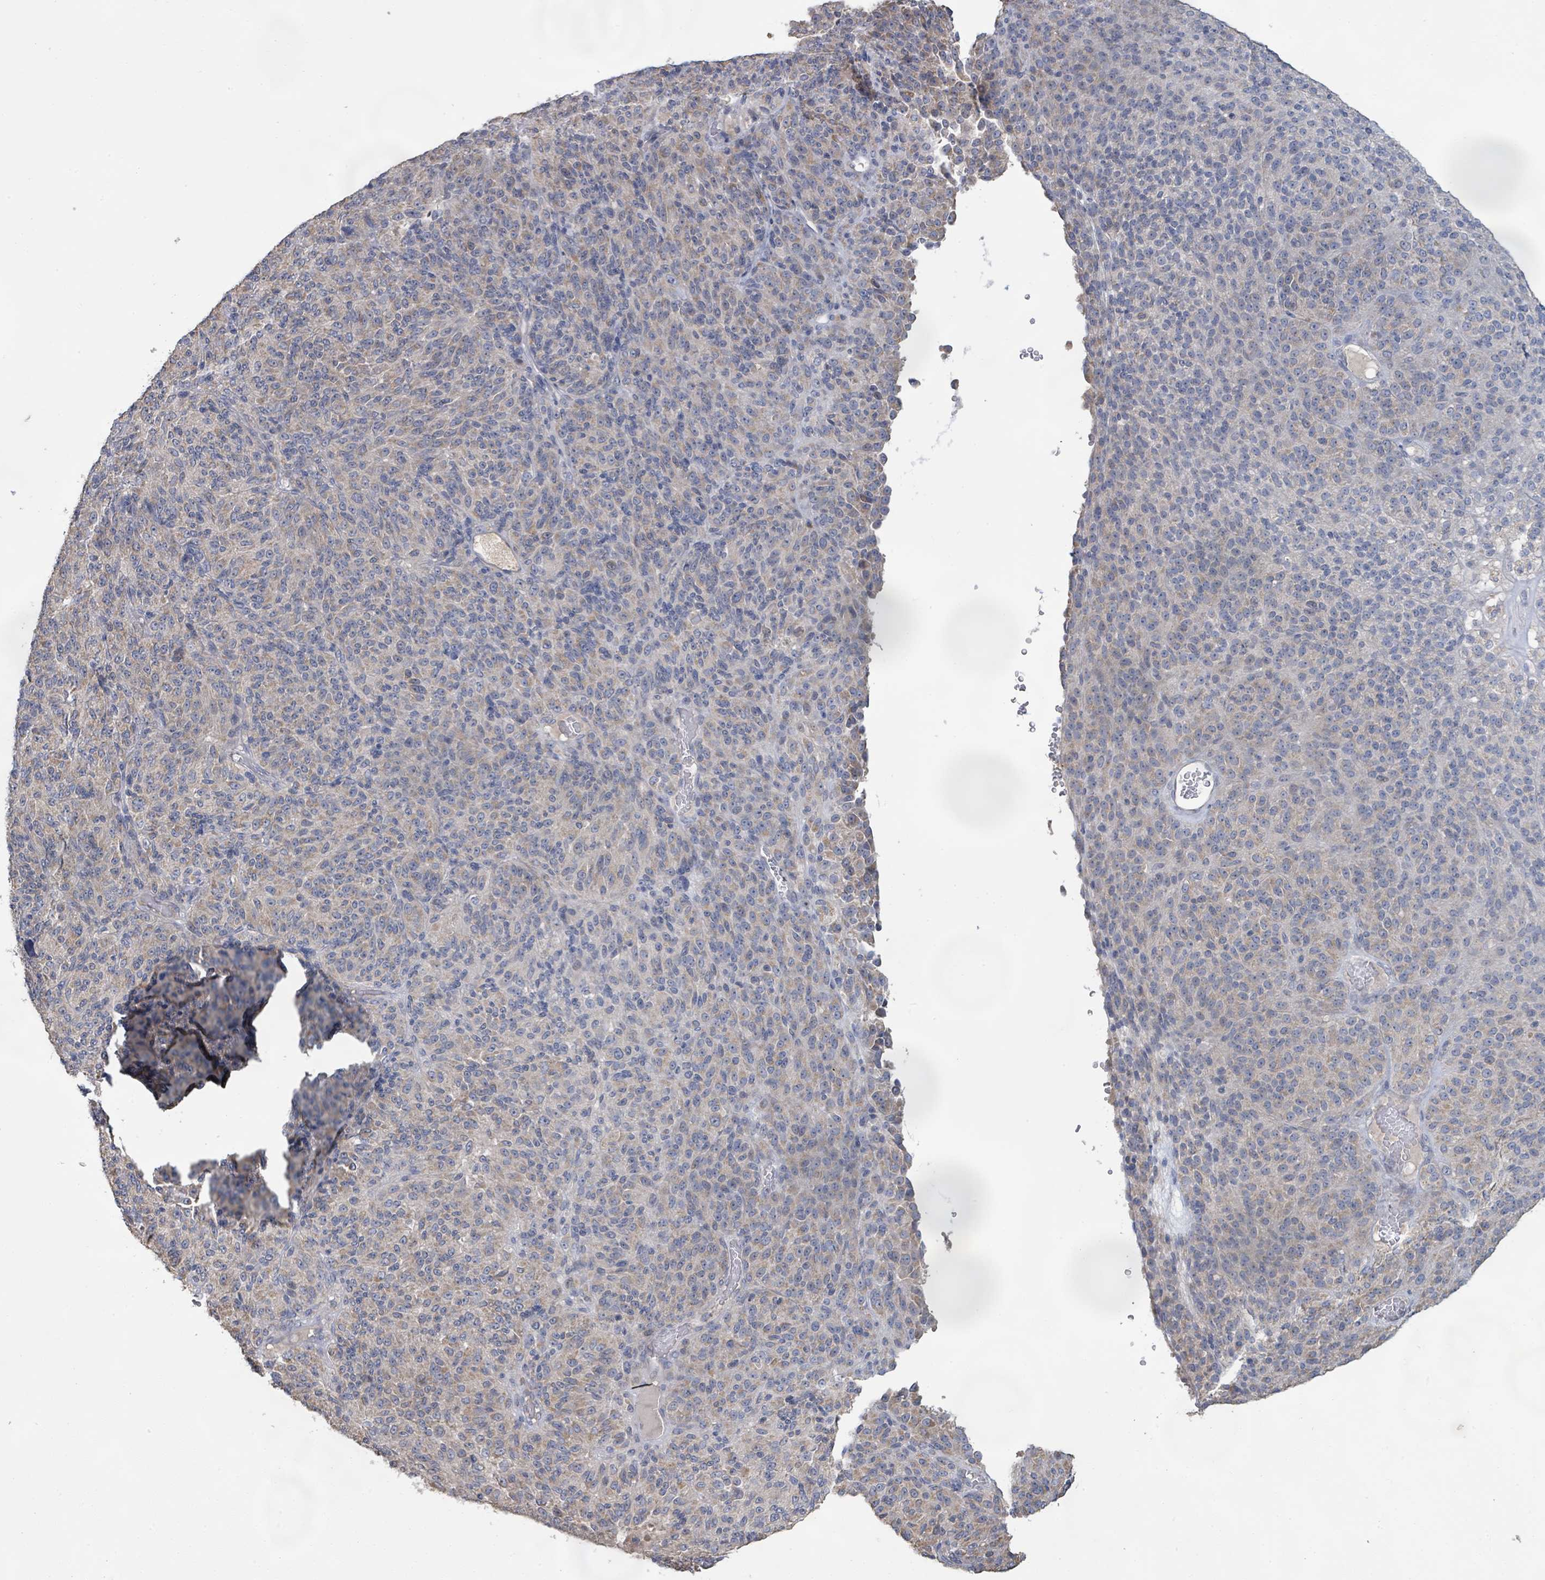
{"staining": {"intensity": "weak", "quantity": "<25%", "location": "cytoplasmic/membranous"}, "tissue": "melanoma", "cell_type": "Tumor cells", "image_type": "cancer", "snomed": [{"axis": "morphology", "description": "Malignant melanoma, Metastatic site"}, {"axis": "topography", "description": "Brain"}], "caption": "Immunohistochemistry (IHC) photomicrograph of melanoma stained for a protein (brown), which exhibits no expression in tumor cells. The staining is performed using DAB brown chromogen with nuclei counter-stained in using hematoxylin.", "gene": "KCNS2", "patient": {"sex": "female", "age": 56}}